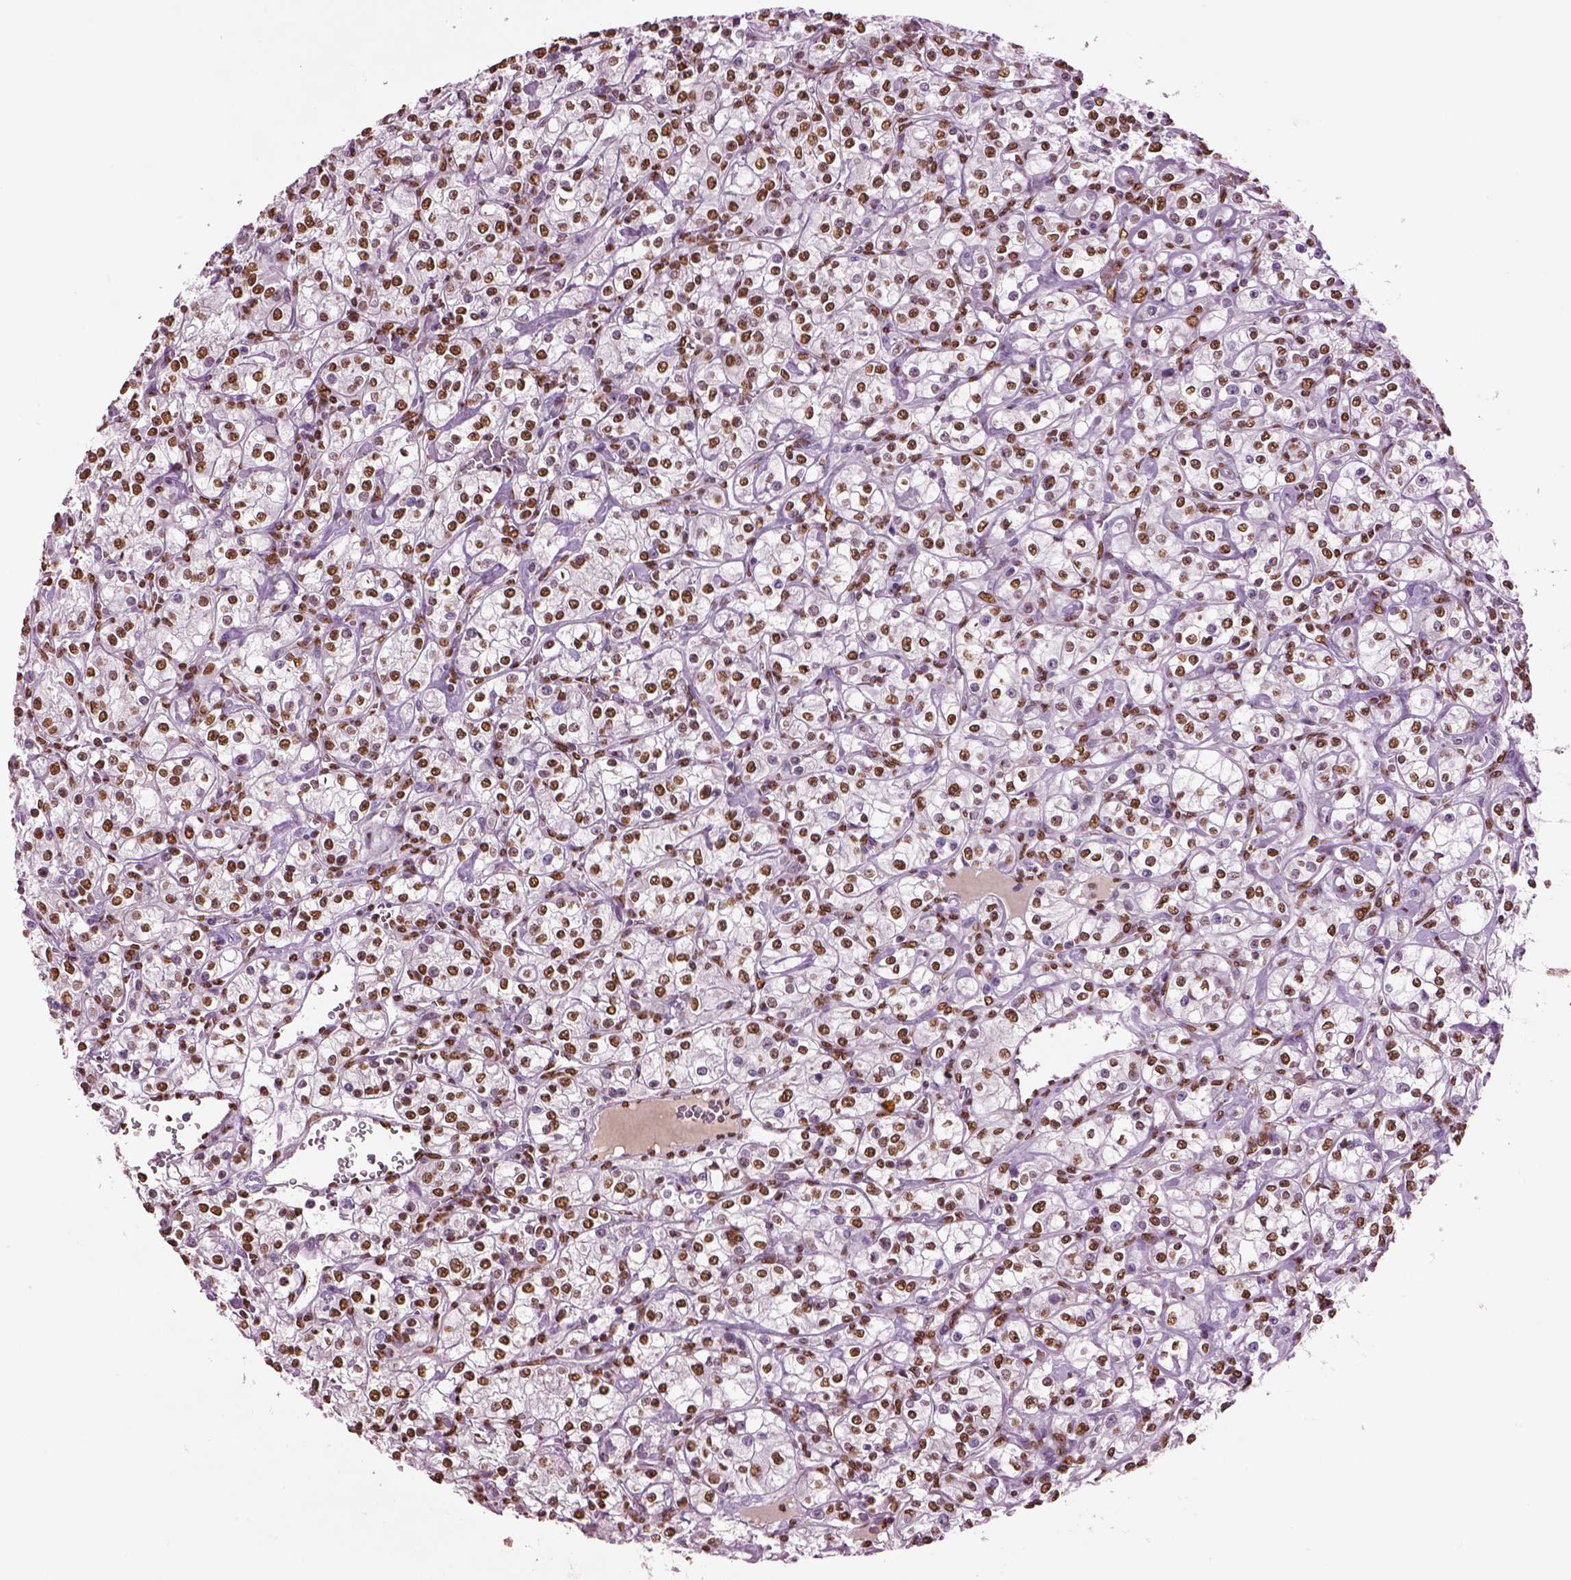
{"staining": {"intensity": "moderate", "quantity": ">75%", "location": "nuclear"}, "tissue": "renal cancer", "cell_type": "Tumor cells", "image_type": "cancer", "snomed": [{"axis": "morphology", "description": "Adenocarcinoma, NOS"}, {"axis": "topography", "description": "Kidney"}], "caption": "A medium amount of moderate nuclear staining is appreciated in about >75% of tumor cells in renal adenocarcinoma tissue.", "gene": "DDX3X", "patient": {"sex": "male", "age": 77}}